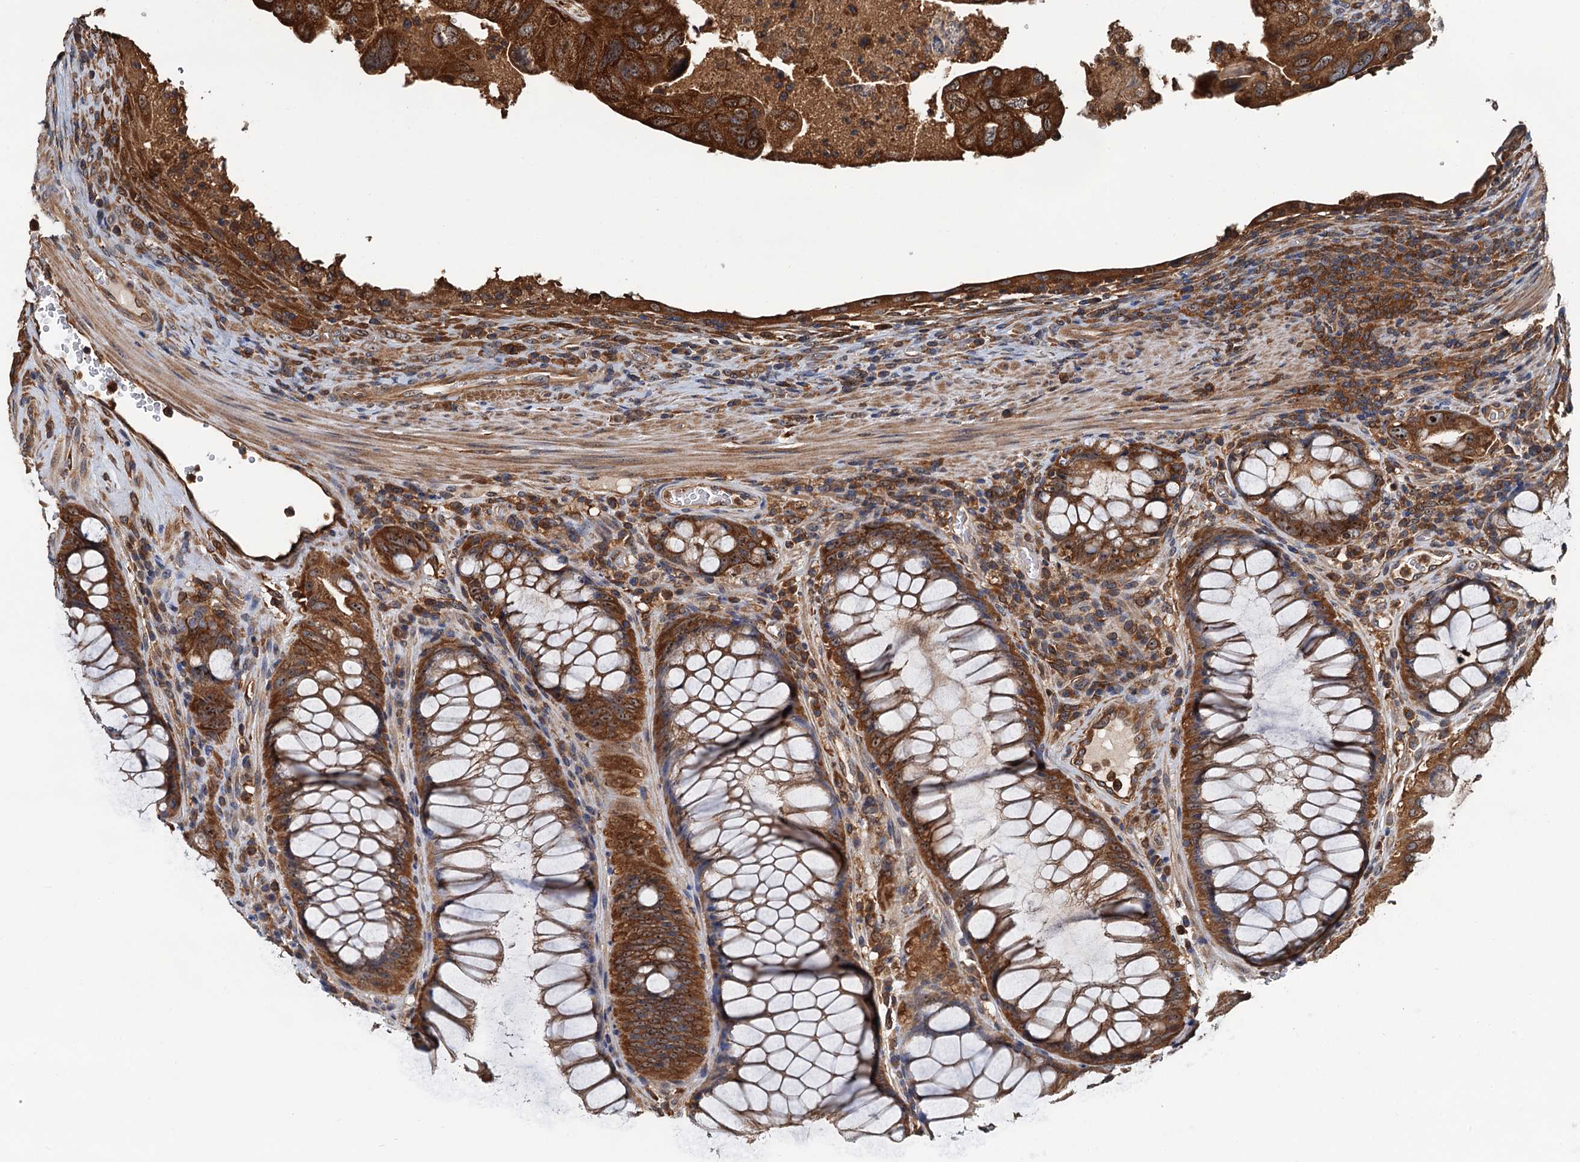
{"staining": {"intensity": "strong", "quantity": ">75%", "location": "cytoplasmic/membranous"}, "tissue": "colorectal cancer", "cell_type": "Tumor cells", "image_type": "cancer", "snomed": [{"axis": "morphology", "description": "Adenocarcinoma, NOS"}, {"axis": "topography", "description": "Rectum"}], "caption": "A high-resolution histopathology image shows immunohistochemistry (IHC) staining of adenocarcinoma (colorectal), which demonstrates strong cytoplasmic/membranous staining in about >75% of tumor cells. (DAB IHC with brightfield microscopy, high magnification).", "gene": "USP6NL", "patient": {"sex": "male", "age": 63}}